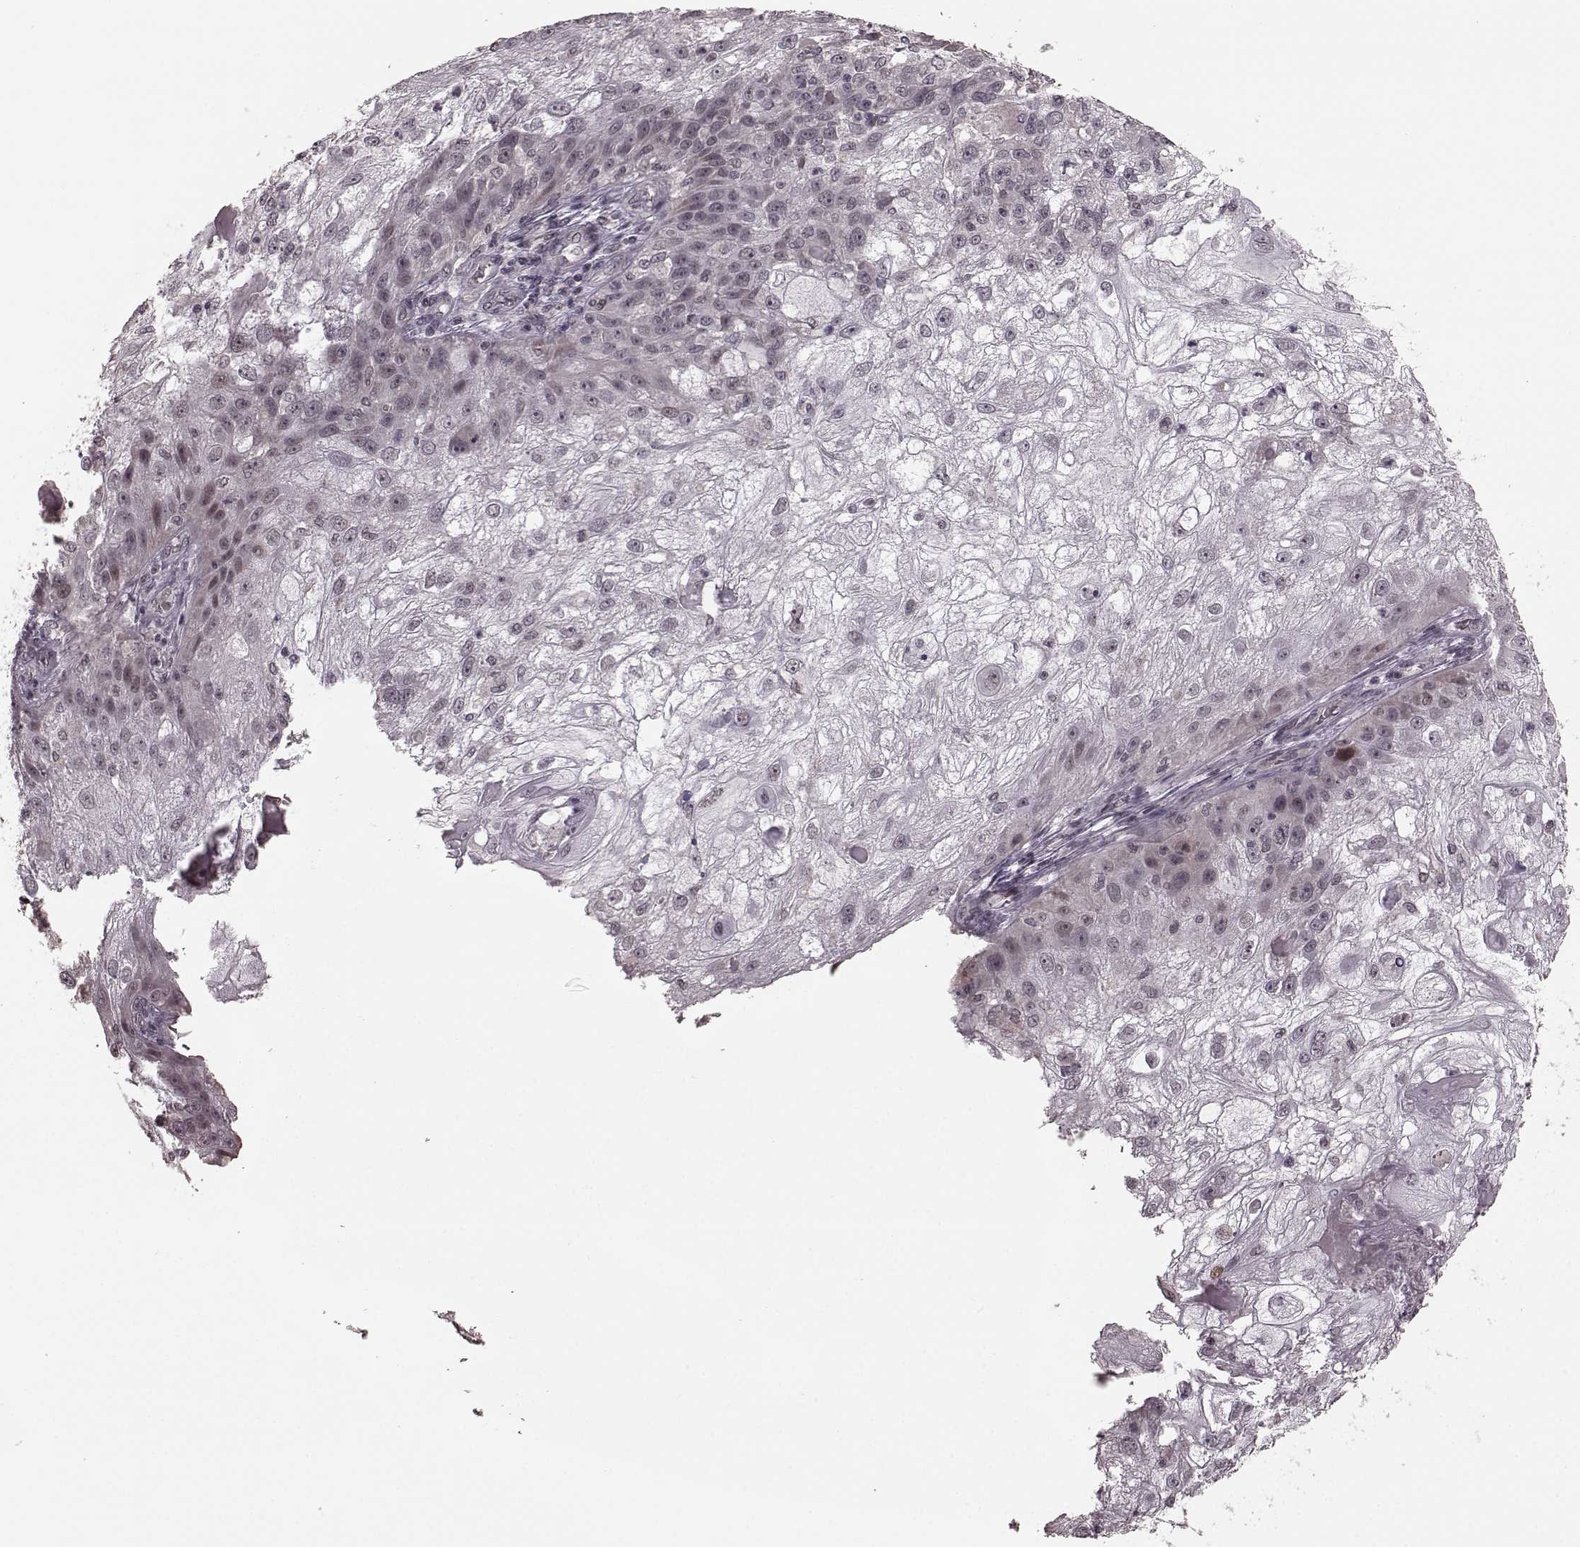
{"staining": {"intensity": "weak", "quantity": "<25%", "location": "cytoplasmic/membranous"}, "tissue": "skin cancer", "cell_type": "Tumor cells", "image_type": "cancer", "snomed": [{"axis": "morphology", "description": "Normal tissue, NOS"}, {"axis": "morphology", "description": "Squamous cell carcinoma, NOS"}, {"axis": "topography", "description": "Skin"}], "caption": "This is a micrograph of IHC staining of skin squamous cell carcinoma, which shows no positivity in tumor cells.", "gene": "PLCB4", "patient": {"sex": "female", "age": 83}}